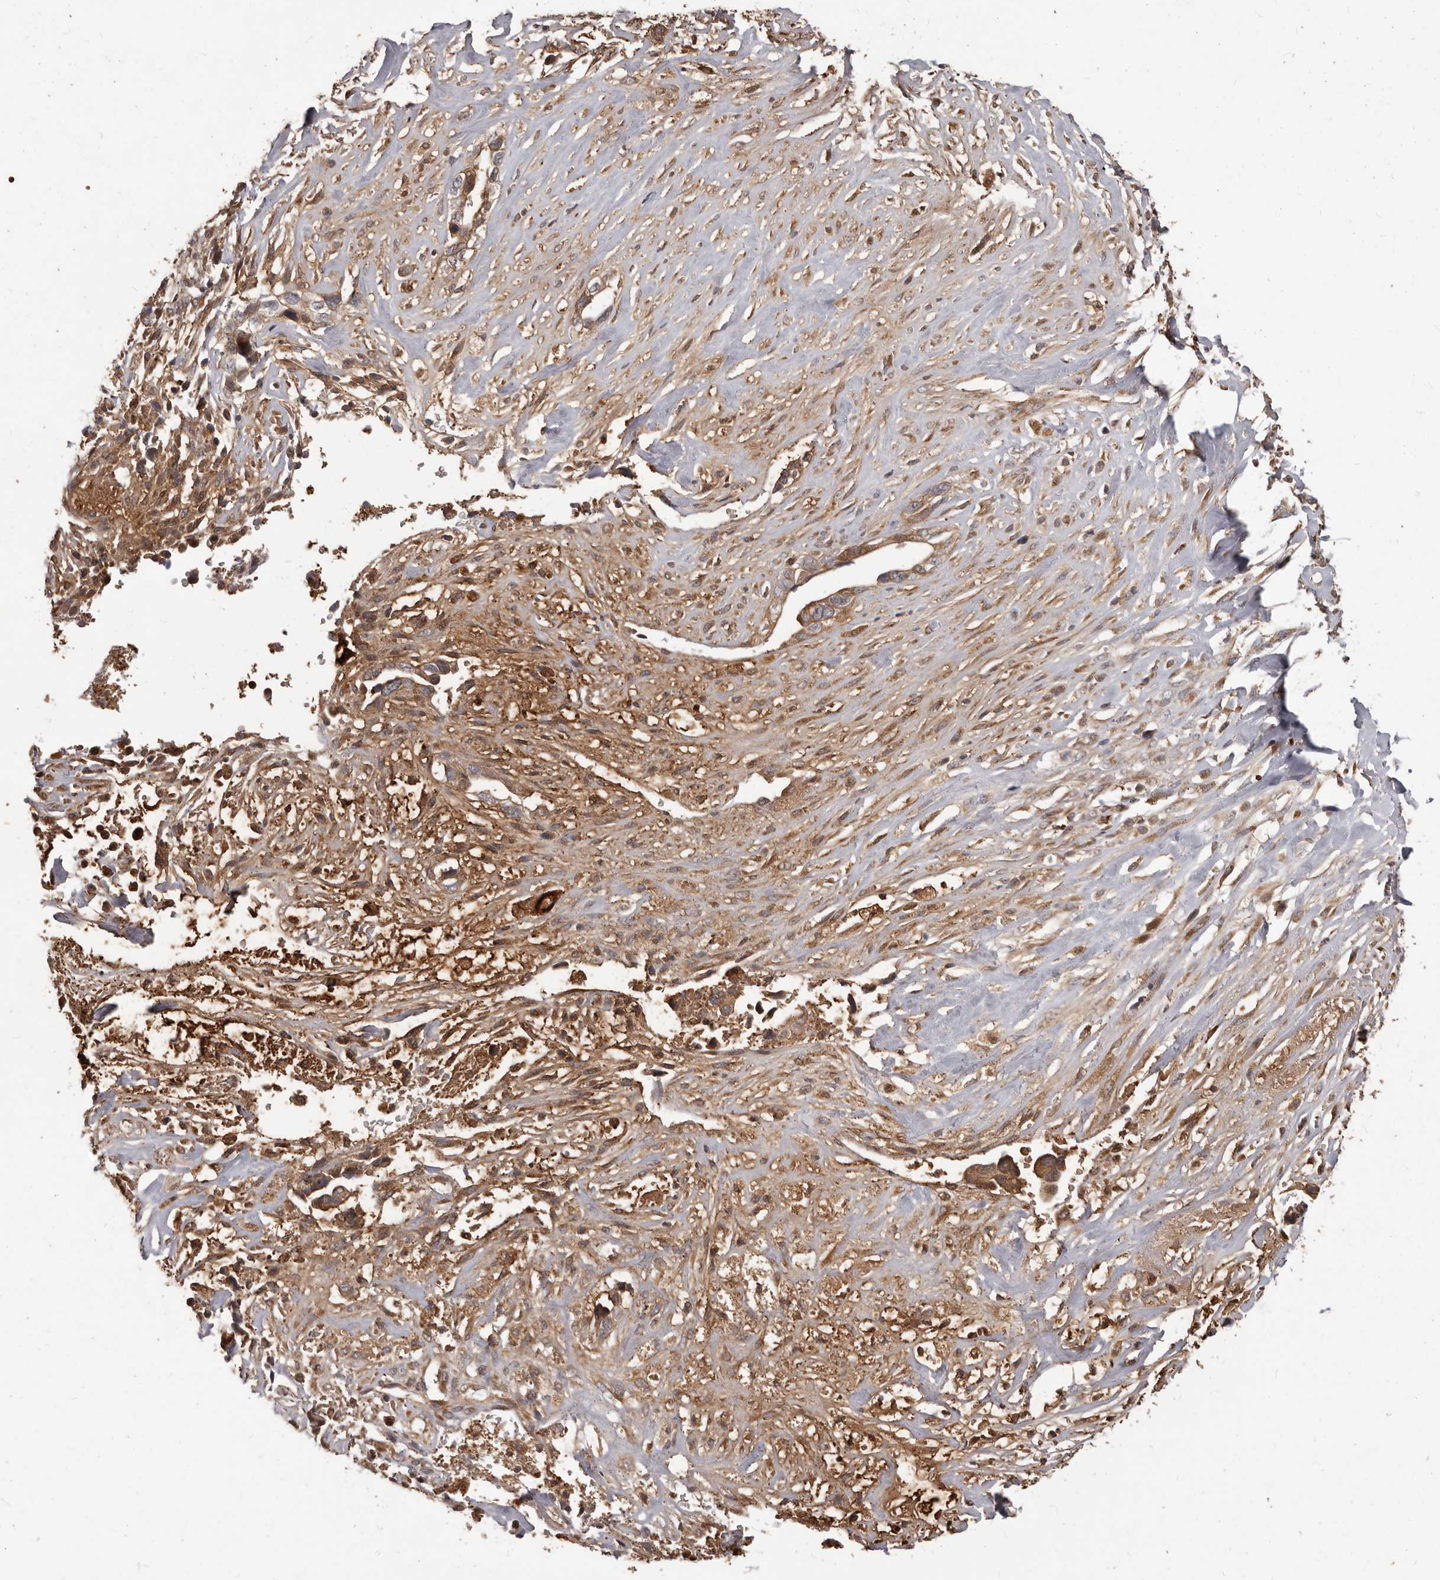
{"staining": {"intensity": "moderate", "quantity": ">75%", "location": "cytoplasmic/membranous"}, "tissue": "liver cancer", "cell_type": "Tumor cells", "image_type": "cancer", "snomed": [{"axis": "morphology", "description": "Cholangiocarcinoma"}, {"axis": "topography", "description": "Liver"}], "caption": "Protein analysis of liver cancer (cholangiocarcinoma) tissue displays moderate cytoplasmic/membranous expression in approximately >75% of tumor cells. The staining was performed using DAB (3,3'-diaminobenzidine), with brown indicating positive protein expression. Nuclei are stained blue with hematoxylin.", "gene": "MTO1", "patient": {"sex": "female", "age": 79}}